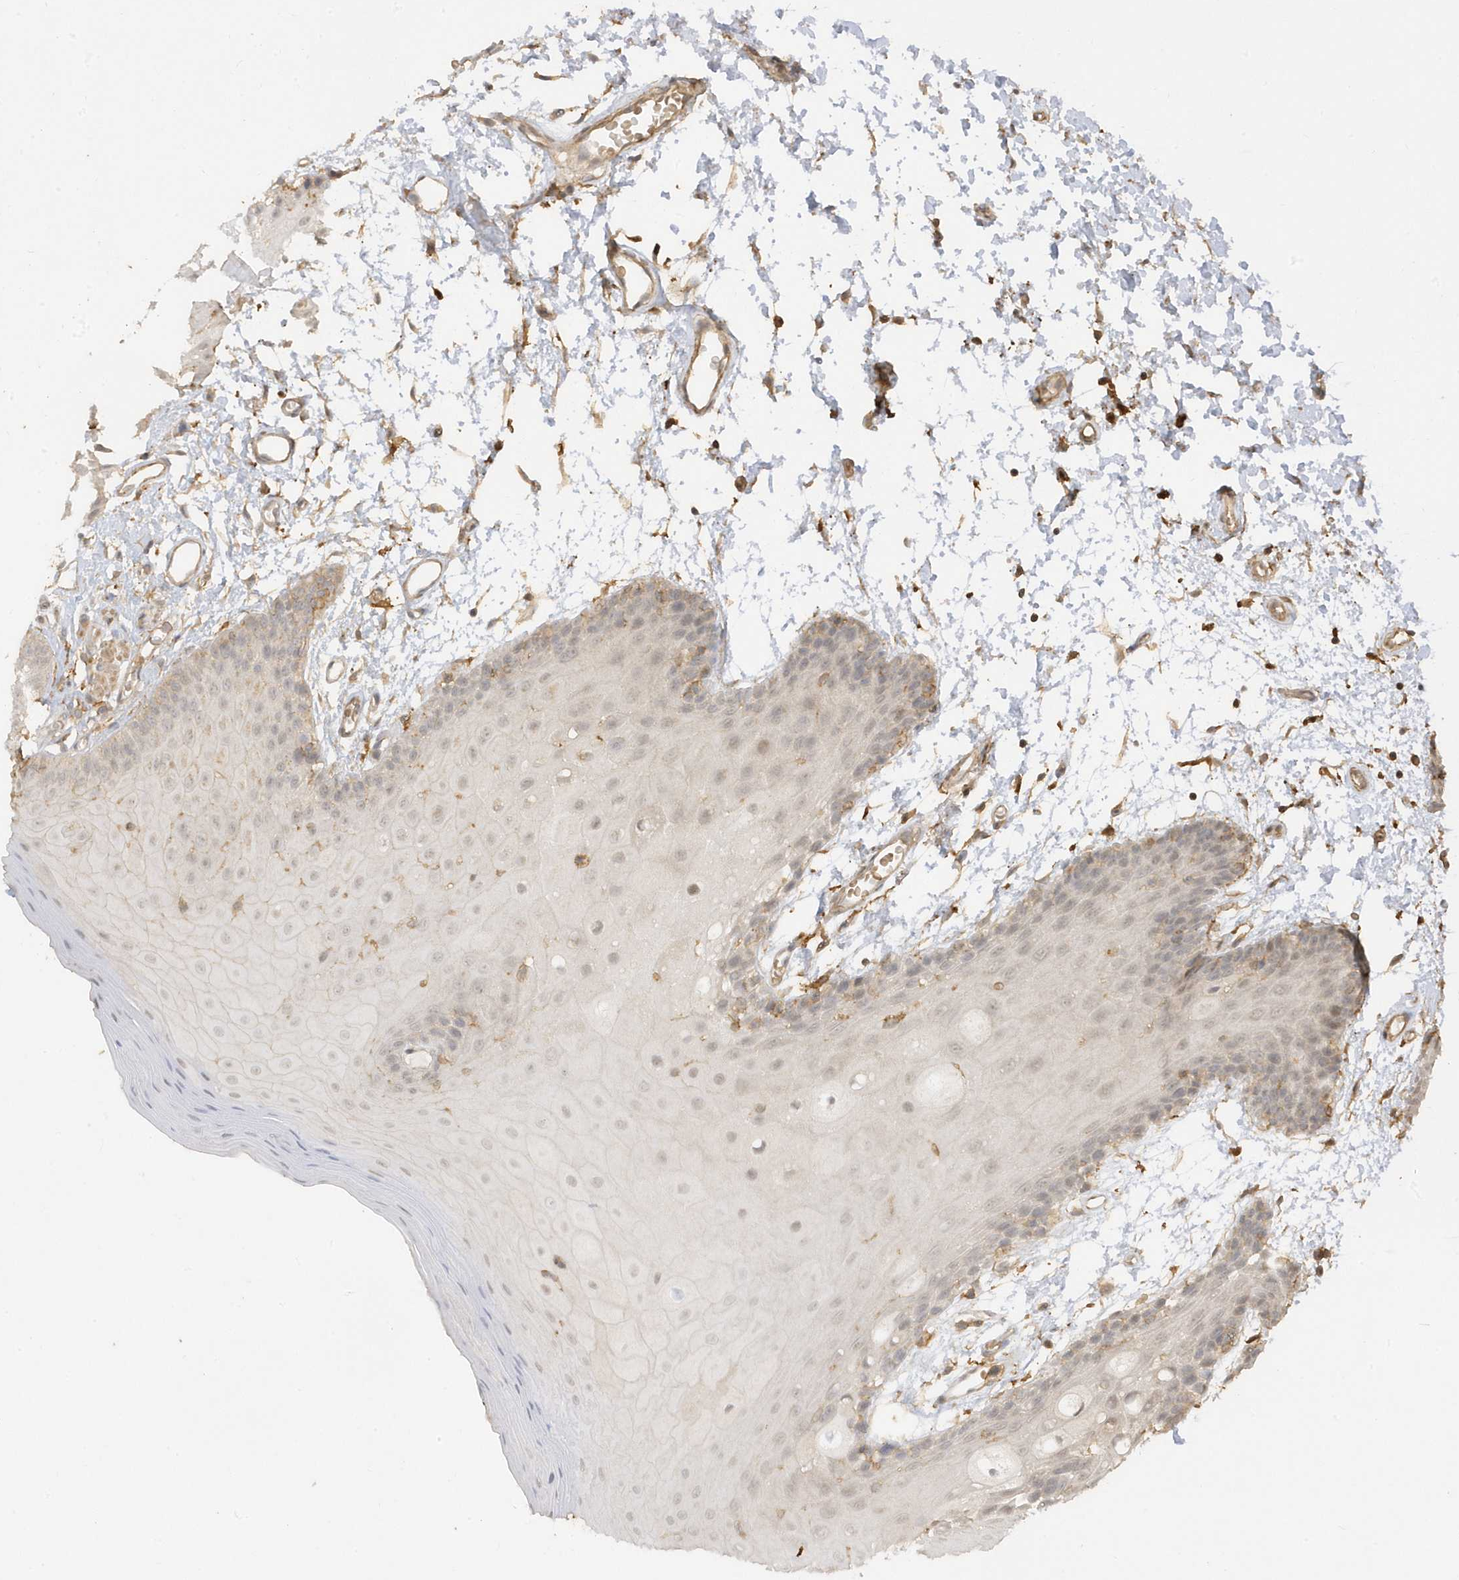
{"staining": {"intensity": "weak", "quantity": "25%-75%", "location": "nuclear"}, "tissue": "oral mucosa", "cell_type": "Squamous epithelial cells", "image_type": "normal", "snomed": [{"axis": "morphology", "description": "Normal tissue, NOS"}, {"axis": "topography", "description": "Skeletal muscle"}, {"axis": "topography", "description": "Oral tissue"}, {"axis": "topography", "description": "Salivary gland"}, {"axis": "topography", "description": "Peripheral nerve tissue"}], "caption": "Immunohistochemical staining of benign human oral mucosa reveals 25%-75% levels of weak nuclear protein positivity in about 25%-75% of squamous epithelial cells.", "gene": "ZBTB8A", "patient": {"sex": "male", "age": 54}}